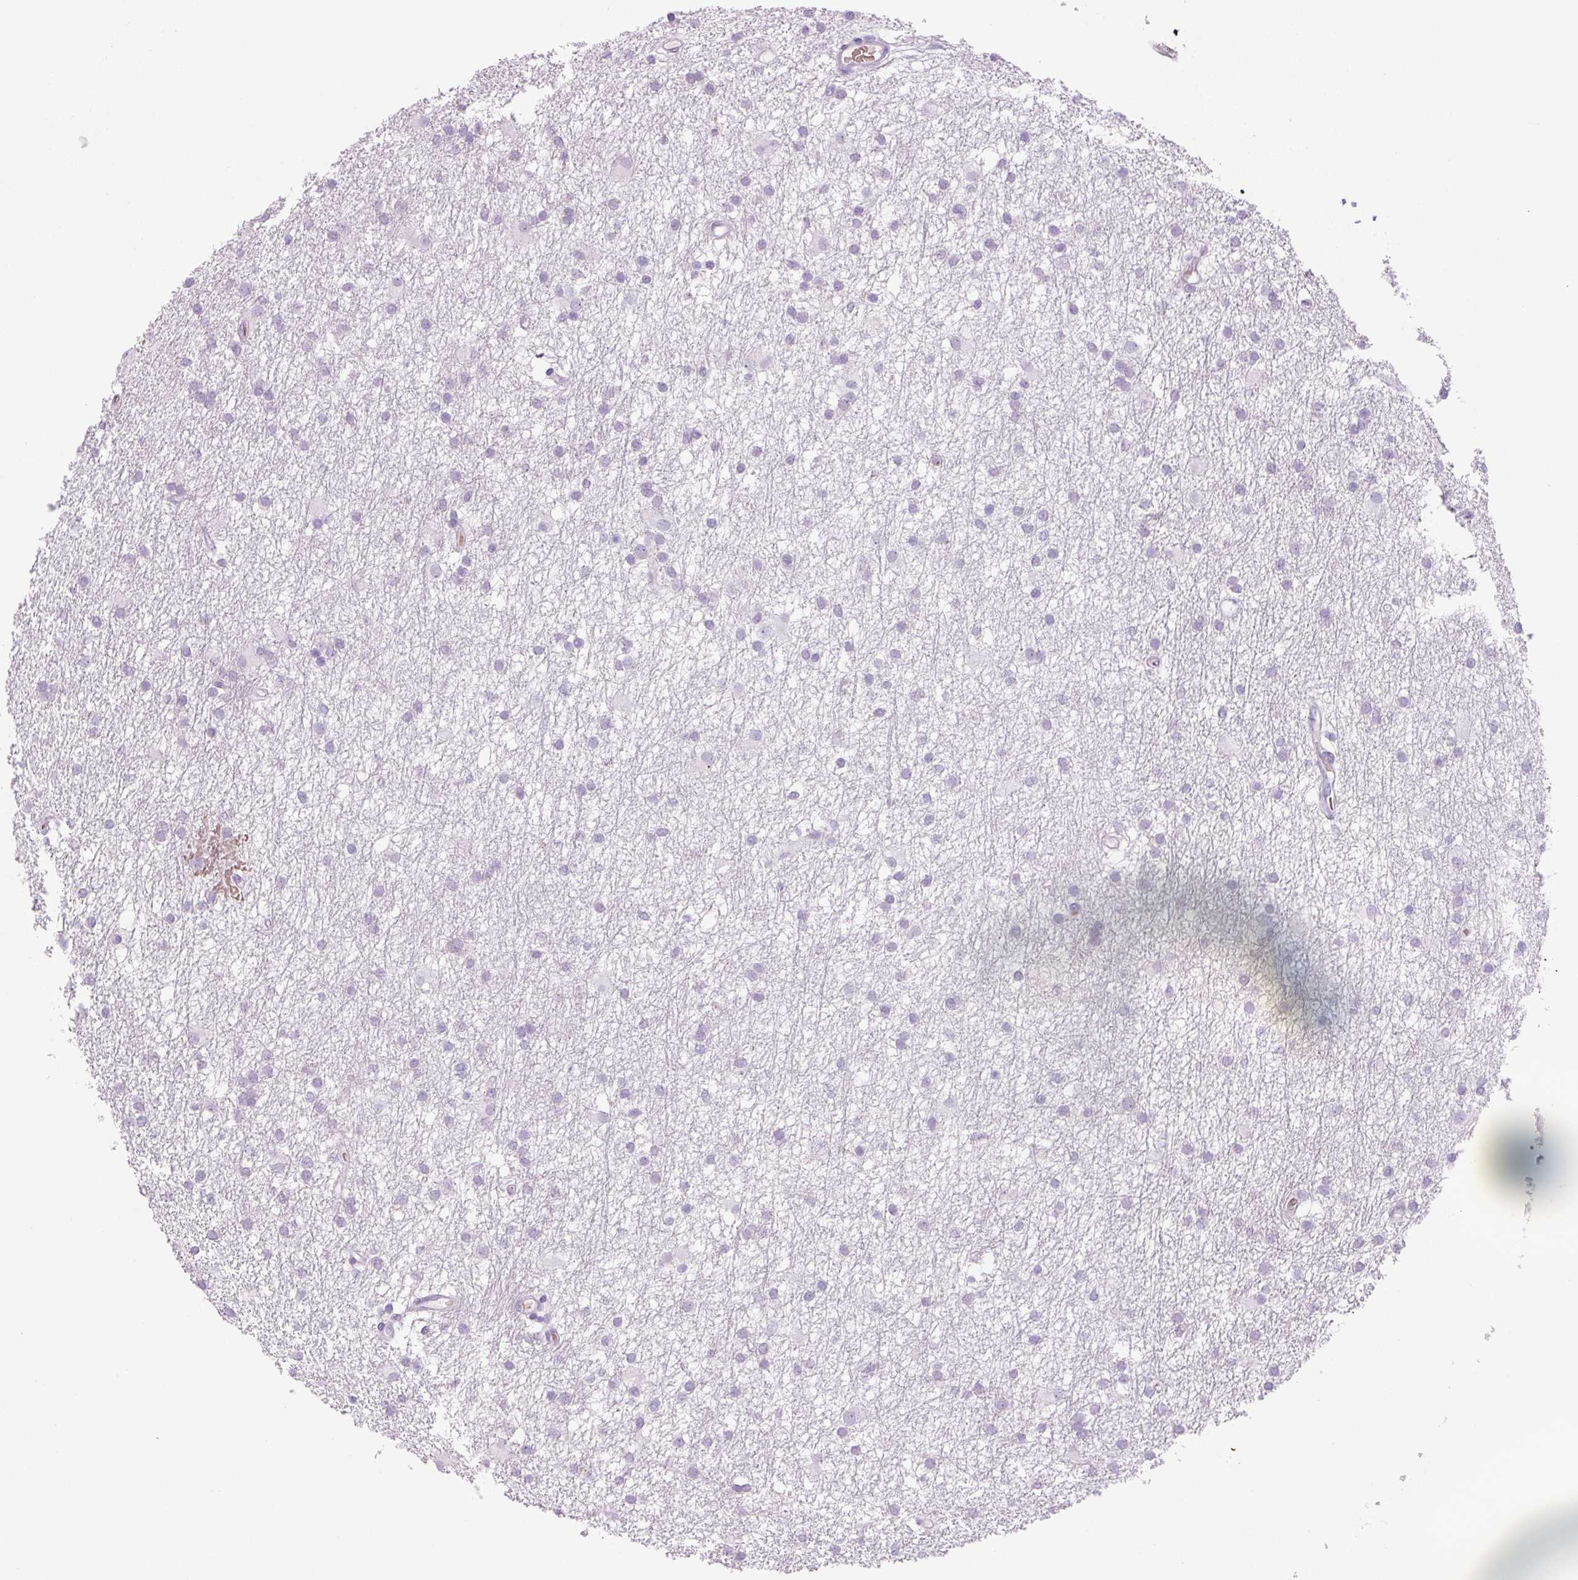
{"staining": {"intensity": "negative", "quantity": "none", "location": "none"}, "tissue": "glioma", "cell_type": "Tumor cells", "image_type": "cancer", "snomed": [{"axis": "morphology", "description": "Glioma, malignant, High grade"}, {"axis": "topography", "description": "Brain"}], "caption": "An immunohistochemistry (IHC) image of glioma is shown. There is no staining in tumor cells of glioma.", "gene": "COL9A2", "patient": {"sex": "male", "age": 77}}